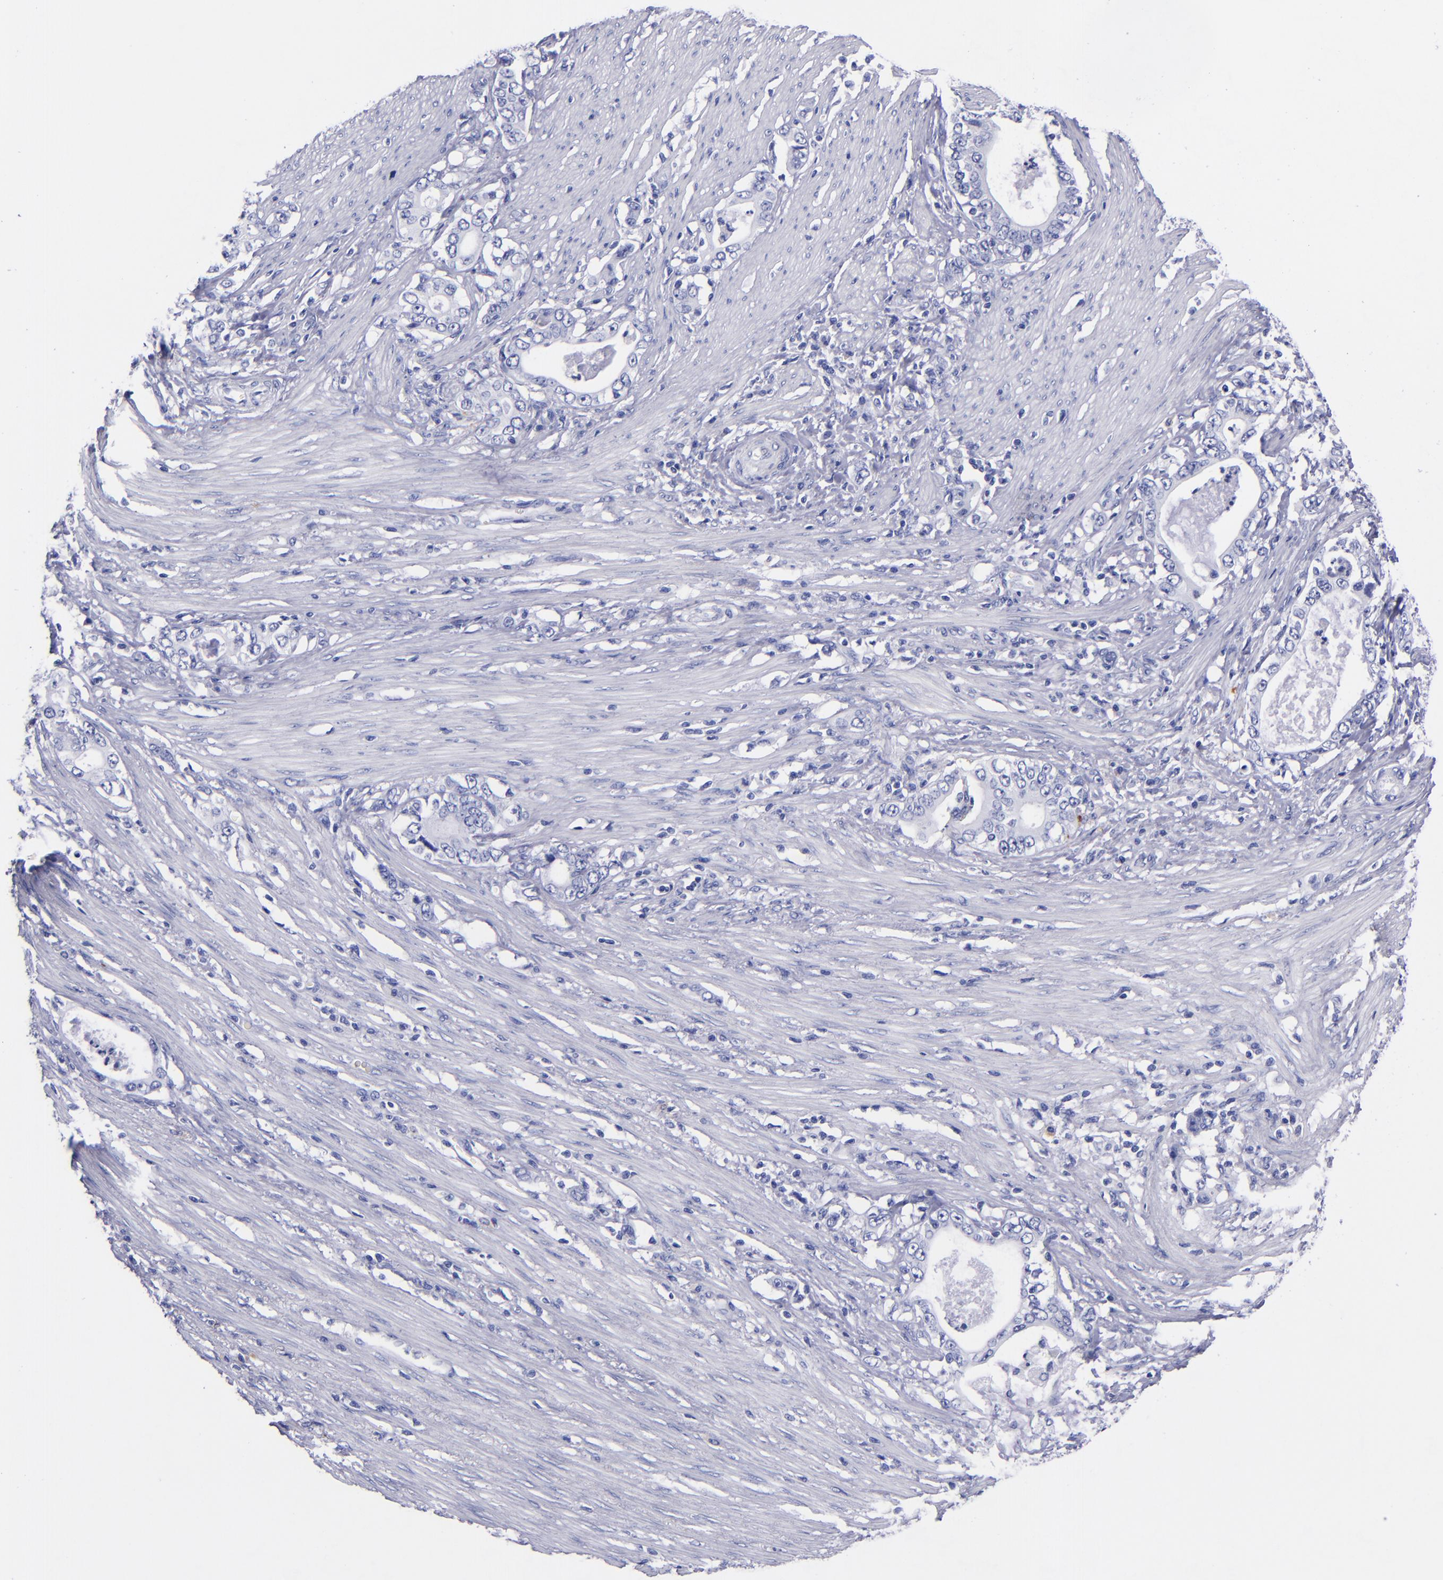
{"staining": {"intensity": "negative", "quantity": "none", "location": "none"}, "tissue": "stomach cancer", "cell_type": "Tumor cells", "image_type": "cancer", "snomed": [{"axis": "morphology", "description": "Adenocarcinoma, NOS"}, {"axis": "topography", "description": "Stomach, lower"}], "caption": "Tumor cells show no significant expression in adenocarcinoma (stomach).", "gene": "SV2A", "patient": {"sex": "female", "age": 72}}